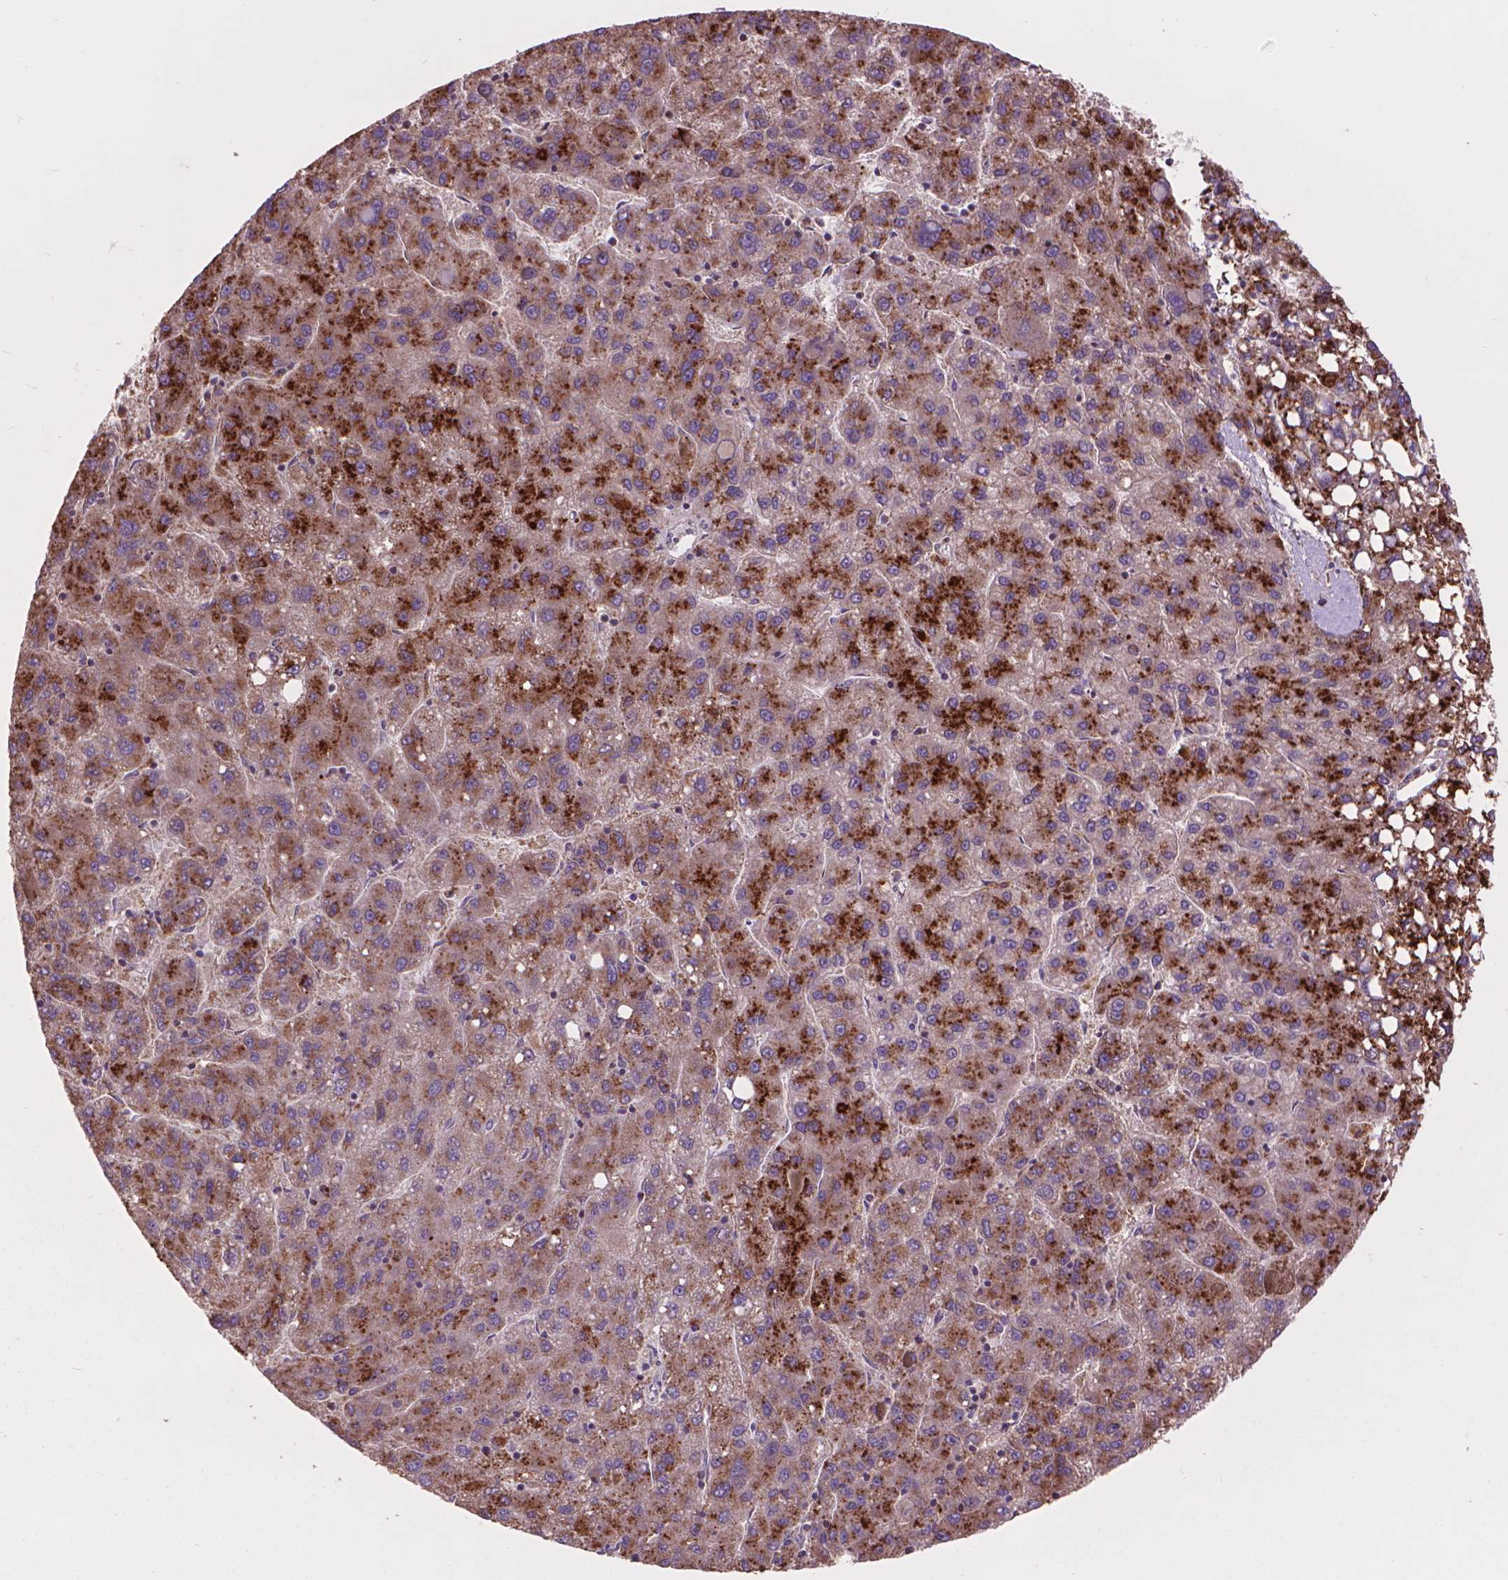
{"staining": {"intensity": "strong", "quantity": ">75%", "location": "cytoplasmic/membranous"}, "tissue": "liver cancer", "cell_type": "Tumor cells", "image_type": "cancer", "snomed": [{"axis": "morphology", "description": "Carcinoma, Hepatocellular, NOS"}, {"axis": "topography", "description": "Liver"}], "caption": "Immunohistochemical staining of human liver hepatocellular carcinoma shows high levels of strong cytoplasmic/membranous expression in about >75% of tumor cells.", "gene": "GLB1", "patient": {"sex": "female", "age": 82}}